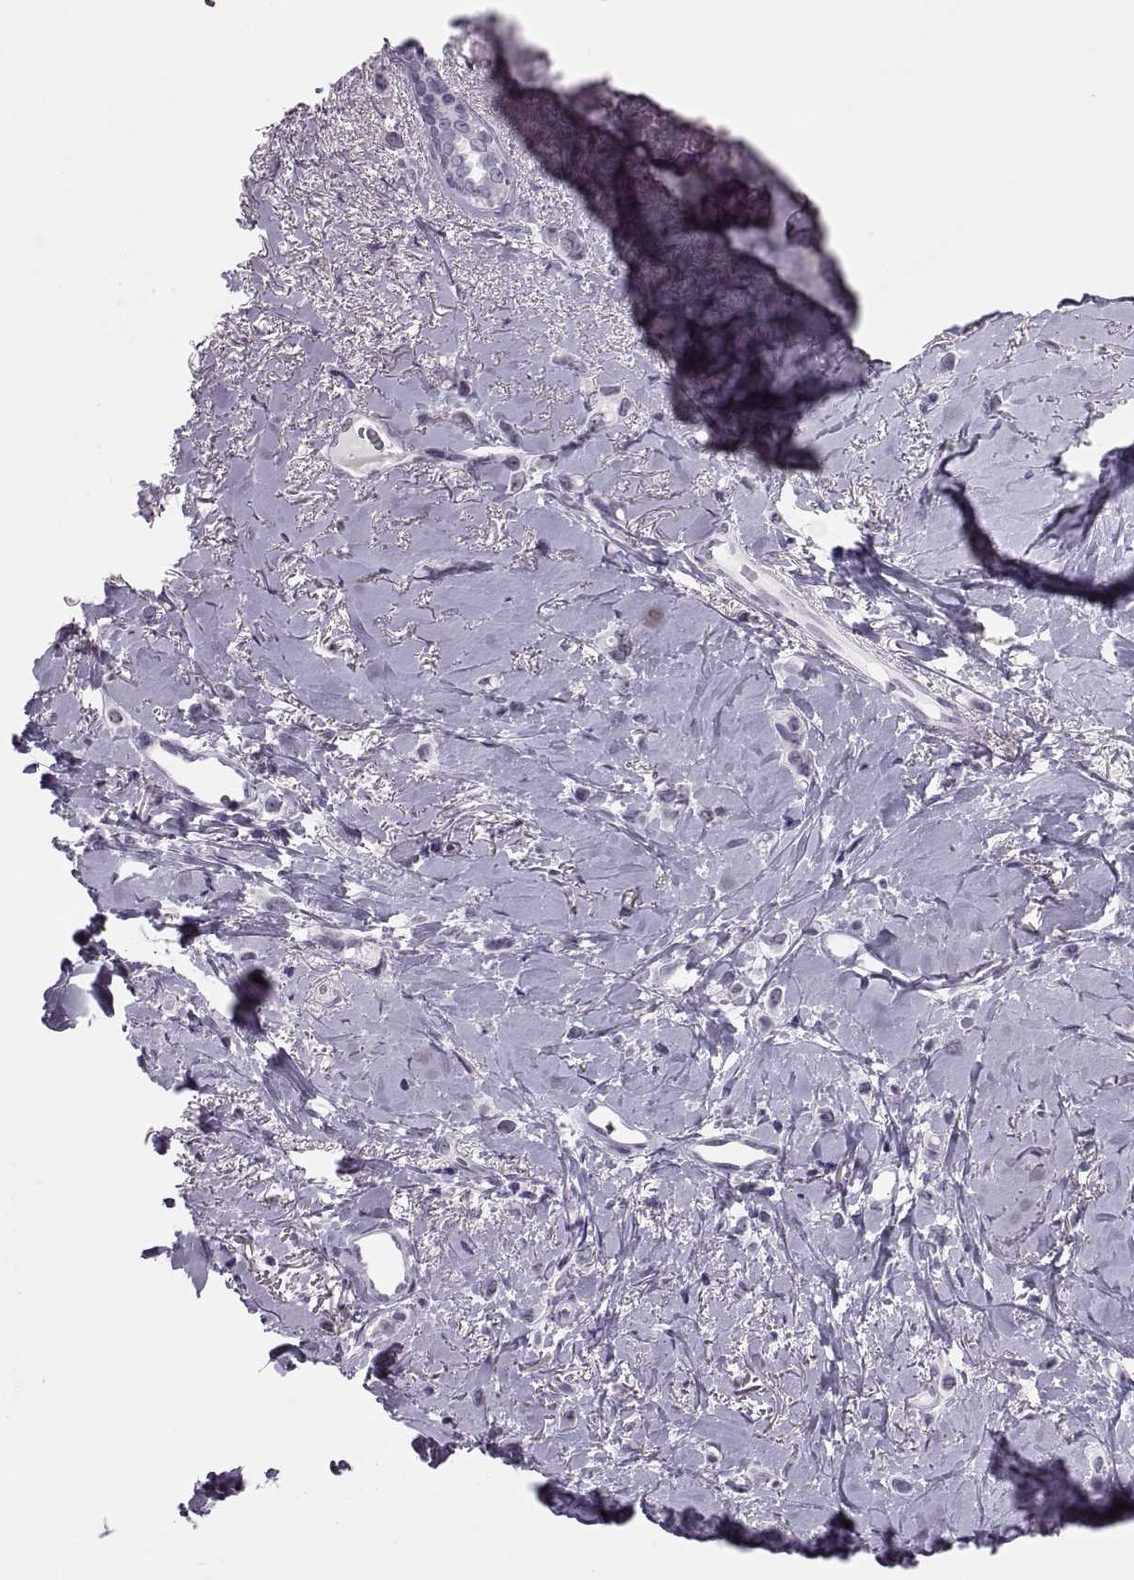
{"staining": {"intensity": "negative", "quantity": "none", "location": "none"}, "tissue": "breast cancer", "cell_type": "Tumor cells", "image_type": "cancer", "snomed": [{"axis": "morphology", "description": "Lobular carcinoma"}, {"axis": "topography", "description": "Breast"}], "caption": "Tumor cells are negative for brown protein staining in breast cancer (lobular carcinoma).", "gene": "SYNGR4", "patient": {"sex": "female", "age": 66}}